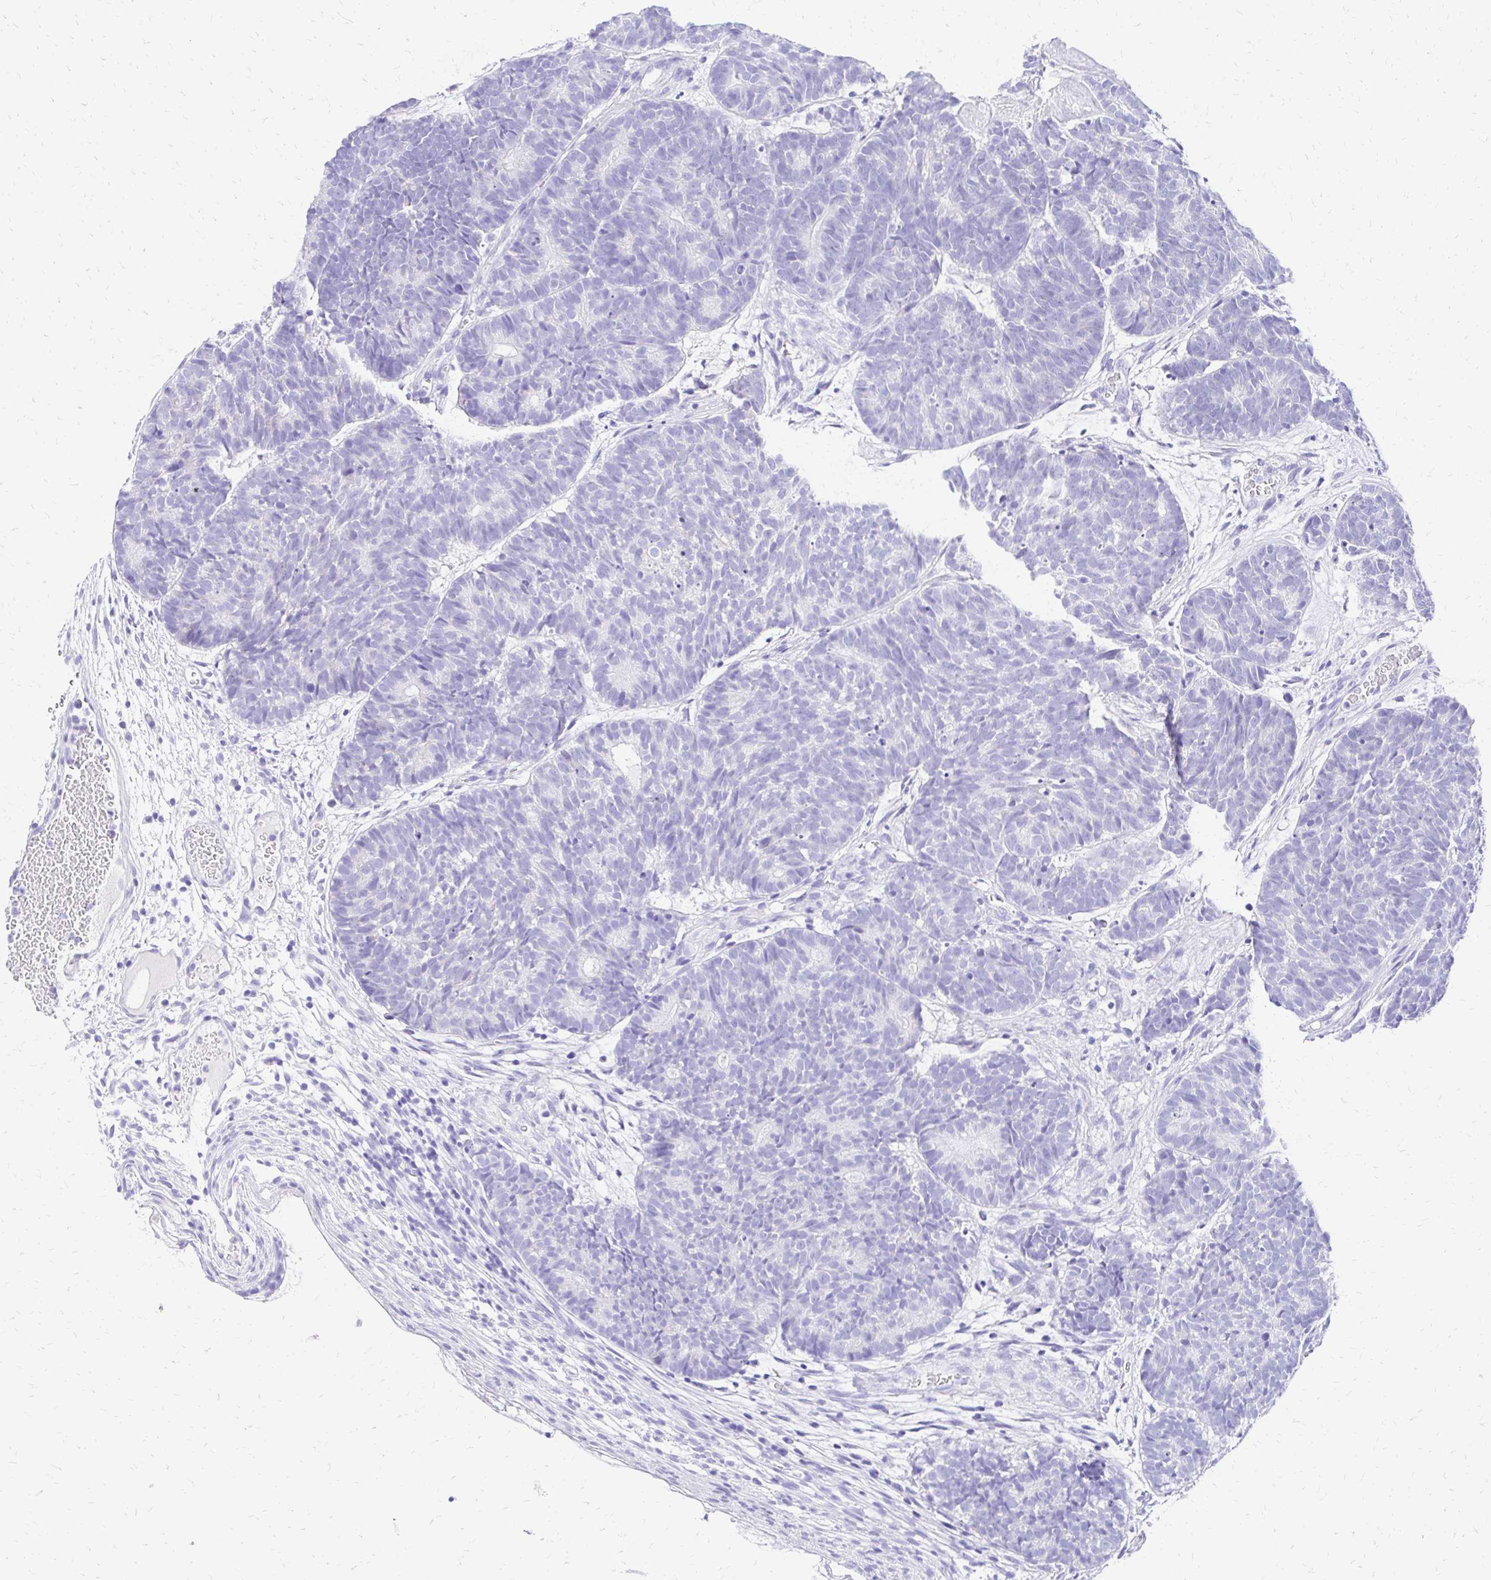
{"staining": {"intensity": "negative", "quantity": "none", "location": "none"}, "tissue": "head and neck cancer", "cell_type": "Tumor cells", "image_type": "cancer", "snomed": [{"axis": "morphology", "description": "Adenocarcinoma, NOS"}, {"axis": "topography", "description": "Head-Neck"}], "caption": "Human head and neck cancer (adenocarcinoma) stained for a protein using immunohistochemistry (IHC) shows no staining in tumor cells.", "gene": "S100G", "patient": {"sex": "female", "age": 81}}